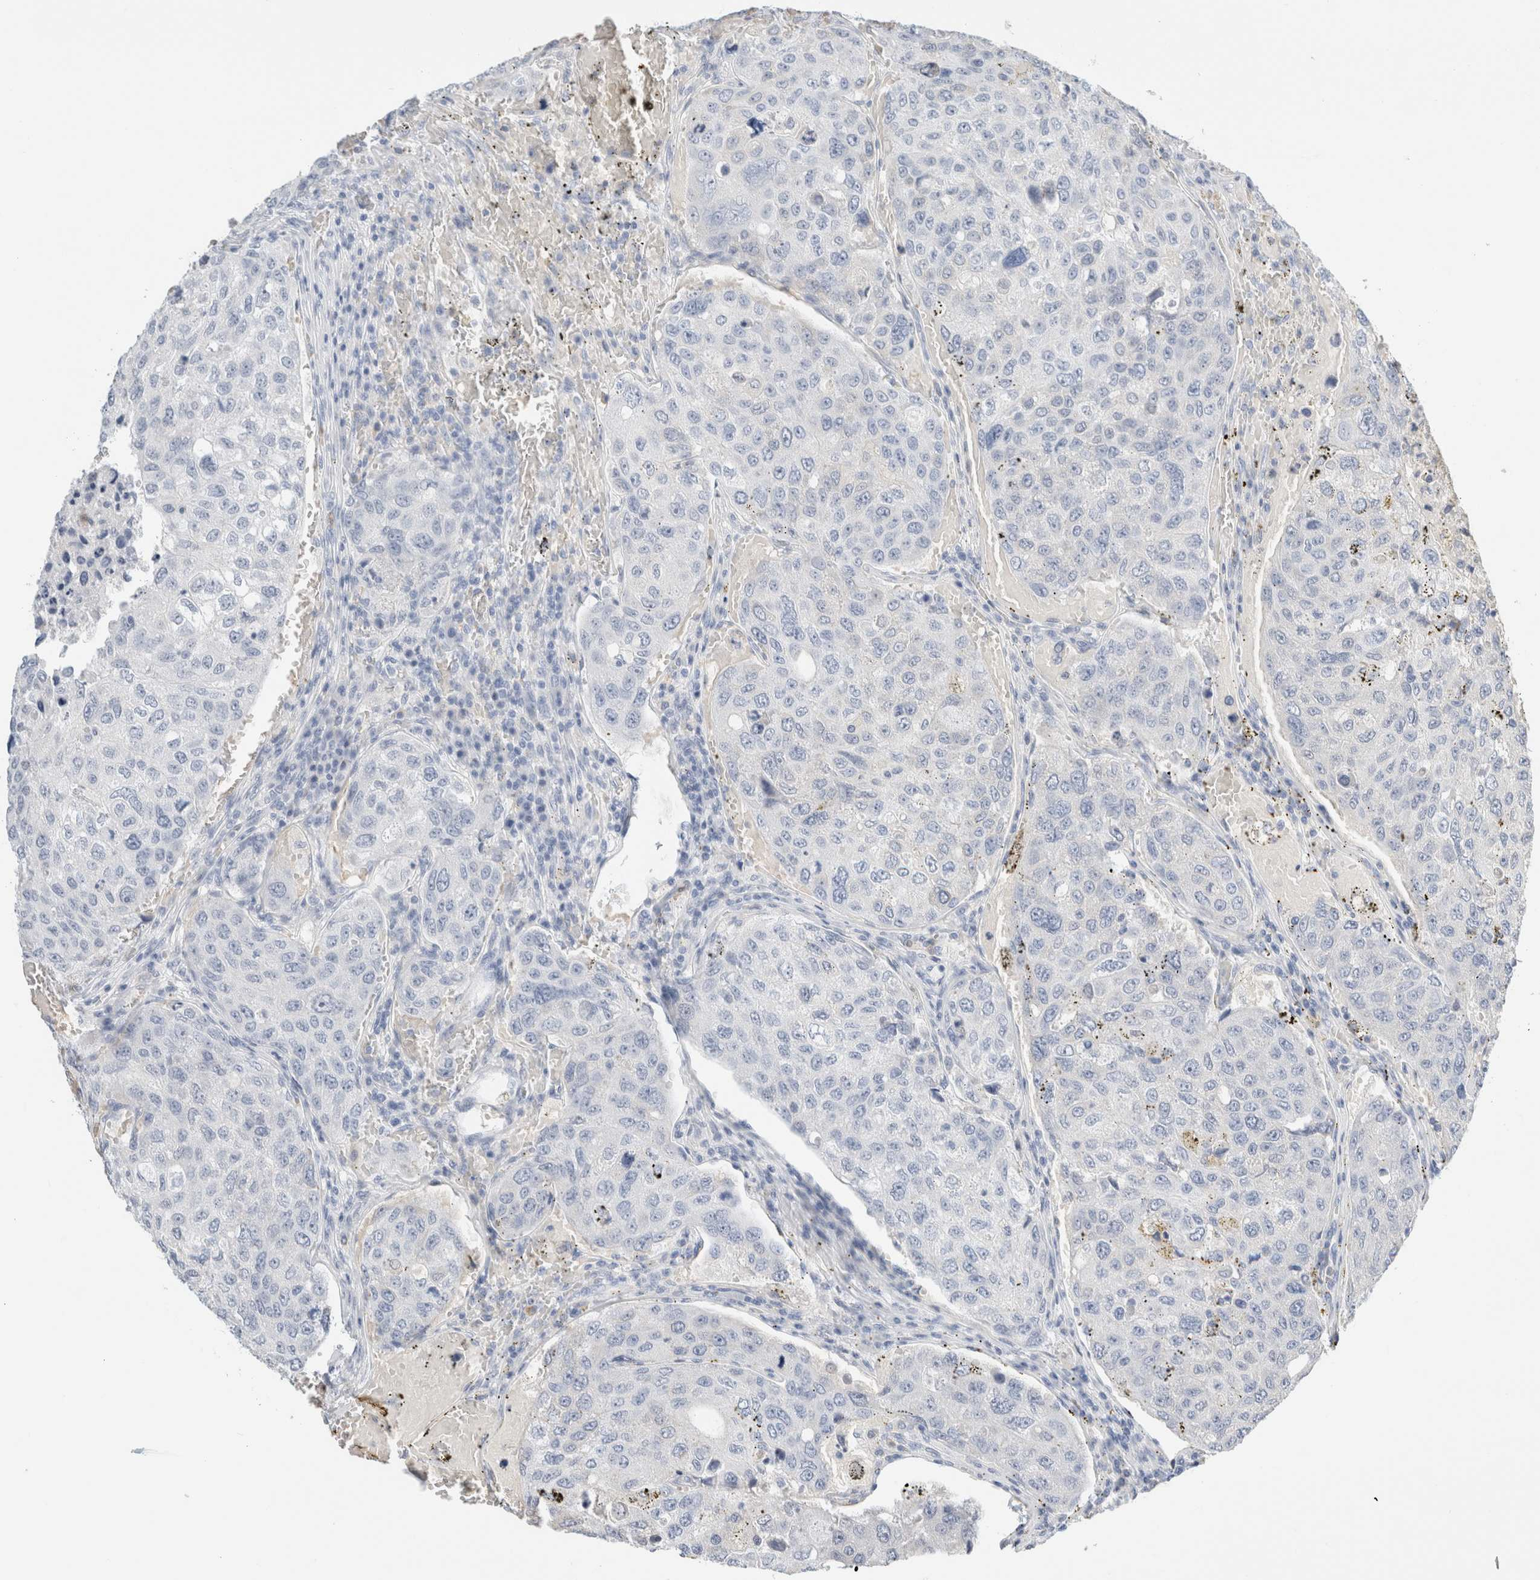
{"staining": {"intensity": "negative", "quantity": "none", "location": "none"}, "tissue": "urothelial cancer", "cell_type": "Tumor cells", "image_type": "cancer", "snomed": [{"axis": "morphology", "description": "Urothelial carcinoma, High grade"}, {"axis": "topography", "description": "Lymph node"}, {"axis": "topography", "description": "Urinary bladder"}], "caption": "This is an immunohistochemistry image of human urothelial carcinoma (high-grade). There is no expression in tumor cells.", "gene": "ARG1", "patient": {"sex": "male", "age": 51}}